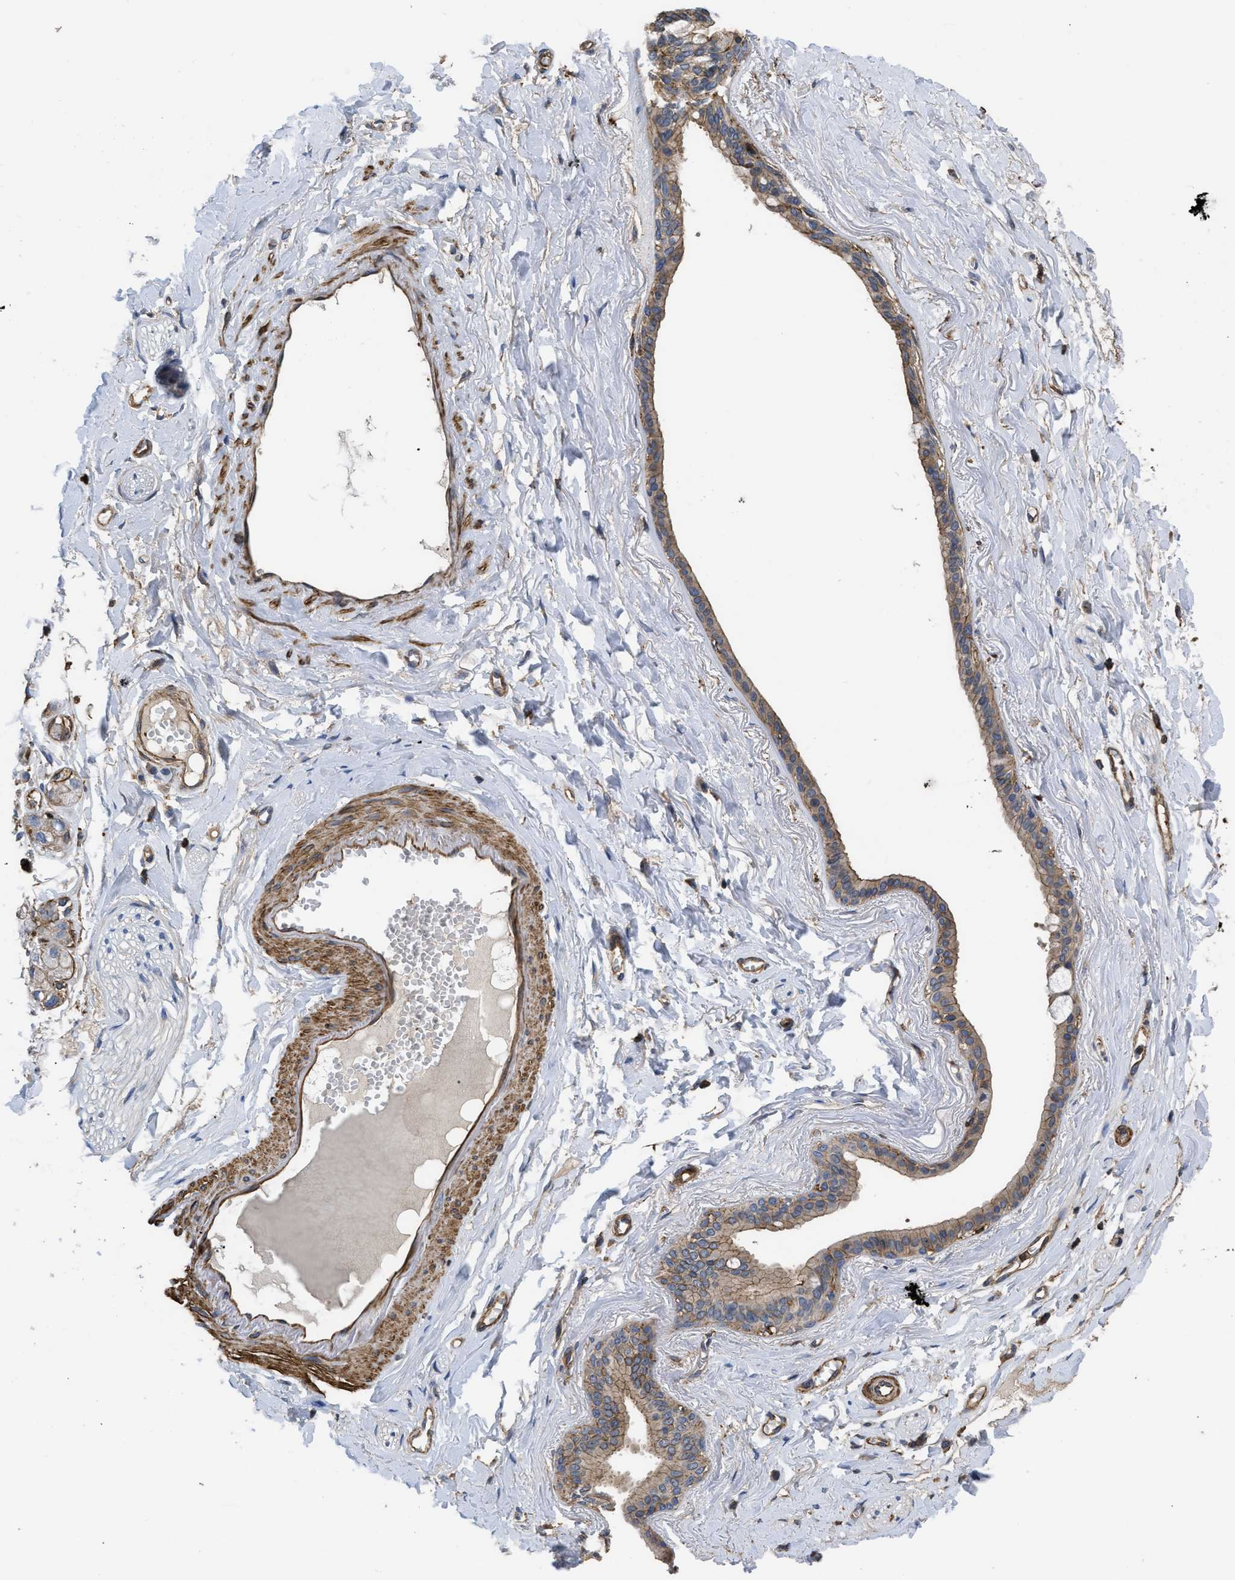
{"staining": {"intensity": "strong", "quantity": ">75%", "location": "cytoplasmic/membranous"}, "tissue": "adipose tissue", "cell_type": "Adipocytes", "image_type": "normal", "snomed": [{"axis": "morphology", "description": "Normal tissue, NOS"}, {"axis": "morphology", "description": "Inflammation, NOS"}, {"axis": "topography", "description": "Salivary gland"}, {"axis": "topography", "description": "Peripheral nerve tissue"}], "caption": "Protein expression analysis of normal human adipose tissue reveals strong cytoplasmic/membranous positivity in about >75% of adipocytes.", "gene": "SCUBE2", "patient": {"sex": "female", "age": 75}}